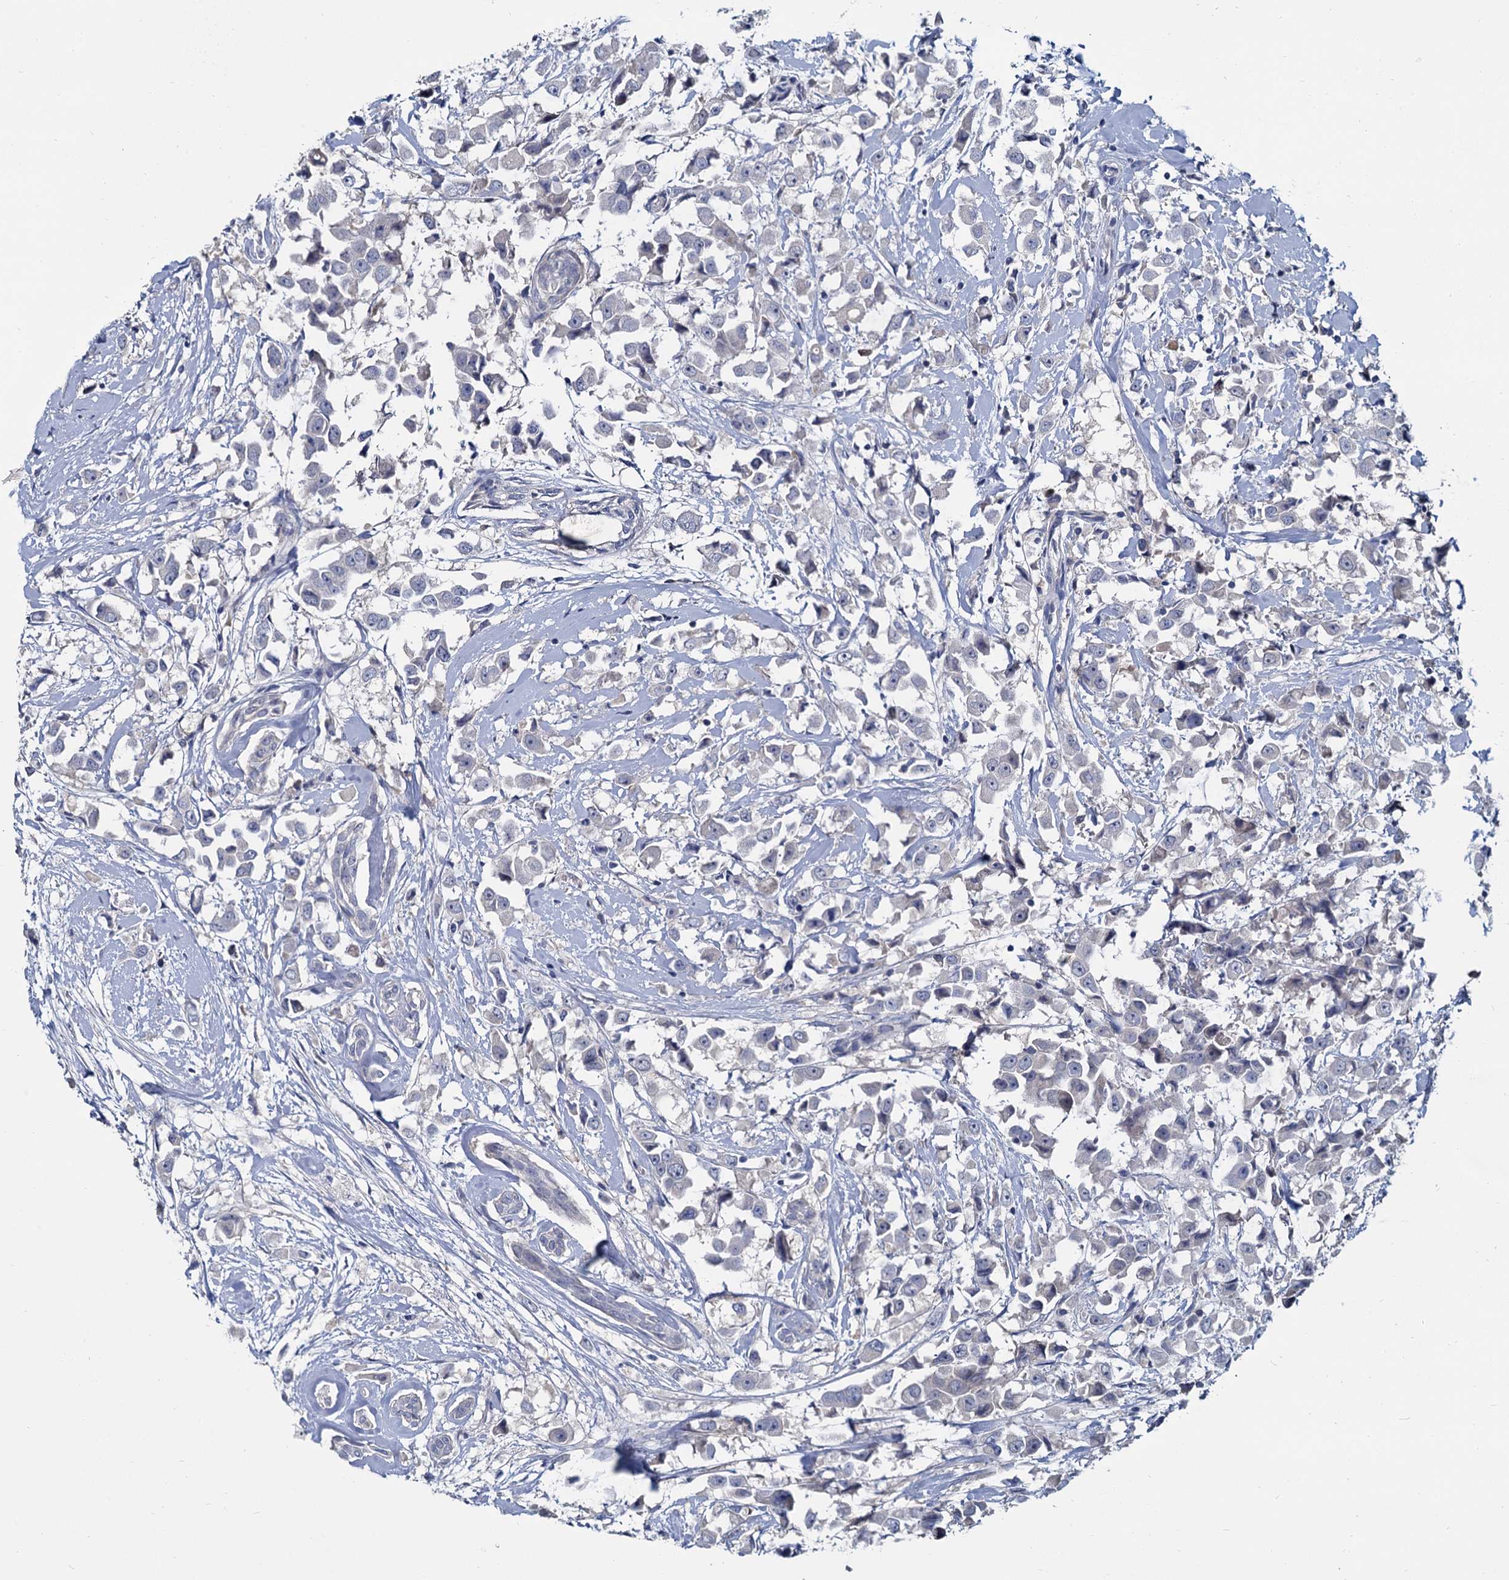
{"staining": {"intensity": "negative", "quantity": "none", "location": "none"}, "tissue": "breast cancer", "cell_type": "Tumor cells", "image_type": "cancer", "snomed": [{"axis": "morphology", "description": "Duct carcinoma"}, {"axis": "topography", "description": "Breast"}], "caption": "DAB immunohistochemical staining of breast cancer (infiltrating ductal carcinoma) displays no significant staining in tumor cells. (DAB (3,3'-diaminobenzidine) immunohistochemistry visualized using brightfield microscopy, high magnification).", "gene": "ACSM3", "patient": {"sex": "female", "age": 61}}